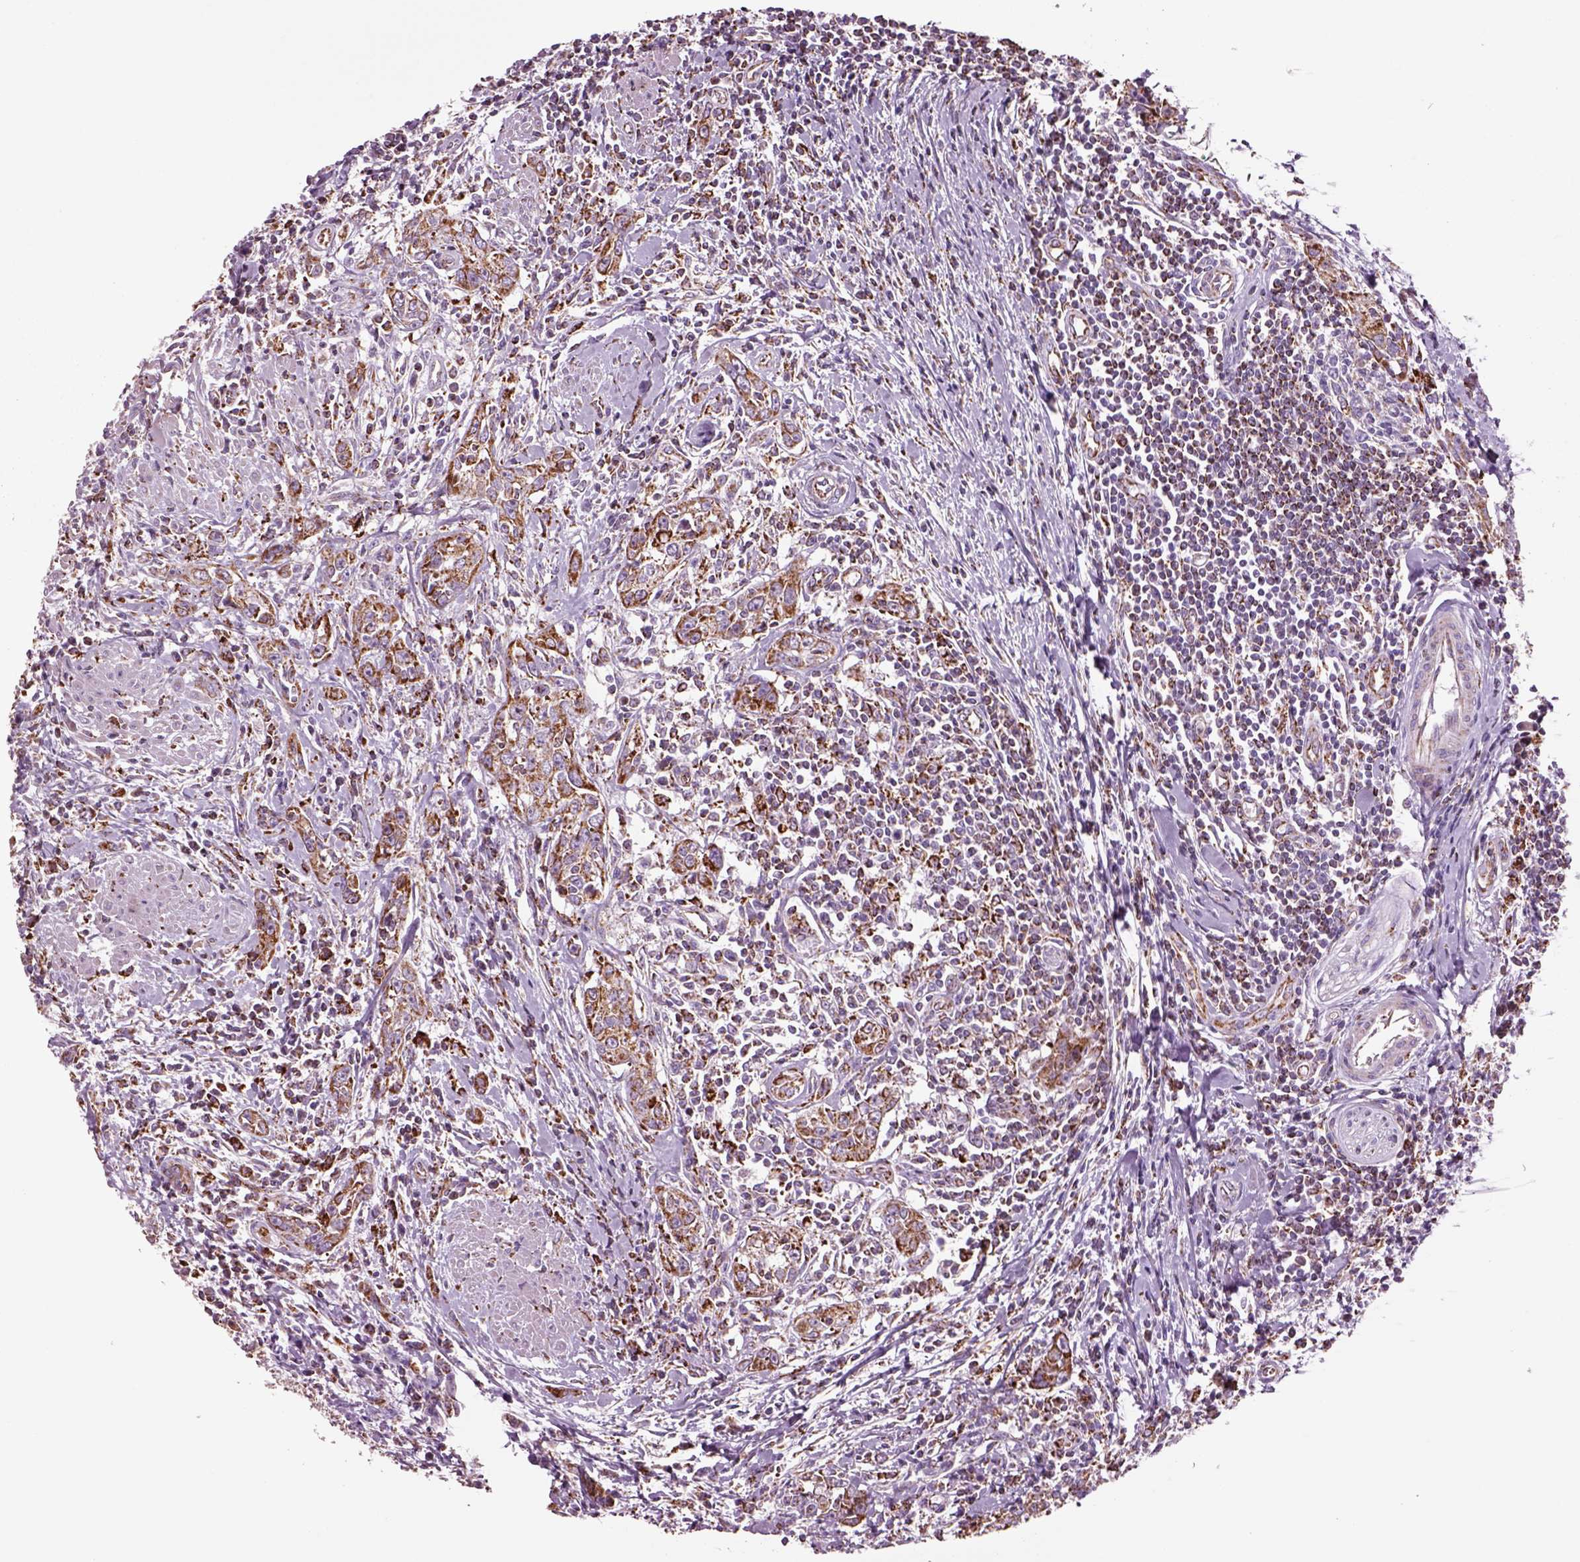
{"staining": {"intensity": "moderate", "quantity": ">75%", "location": "cytoplasmic/membranous"}, "tissue": "urothelial cancer", "cell_type": "Tumor cells", "image_type": "cancer", "snomed": [{"axis": "morphology", "description": "Urothelial carcinoma, High grade"}, {"axis": "topography", "description": "Urinary bladder"}], "caption": "An image showing moderate cytoplasmic/membranous positivity in approximately >75% of tumor cells in urothelial cancer, as visualized by brown immunohistochemical staining.", "gene": "SLC25A24", "patient": {"sex": "male", "age": 83}}